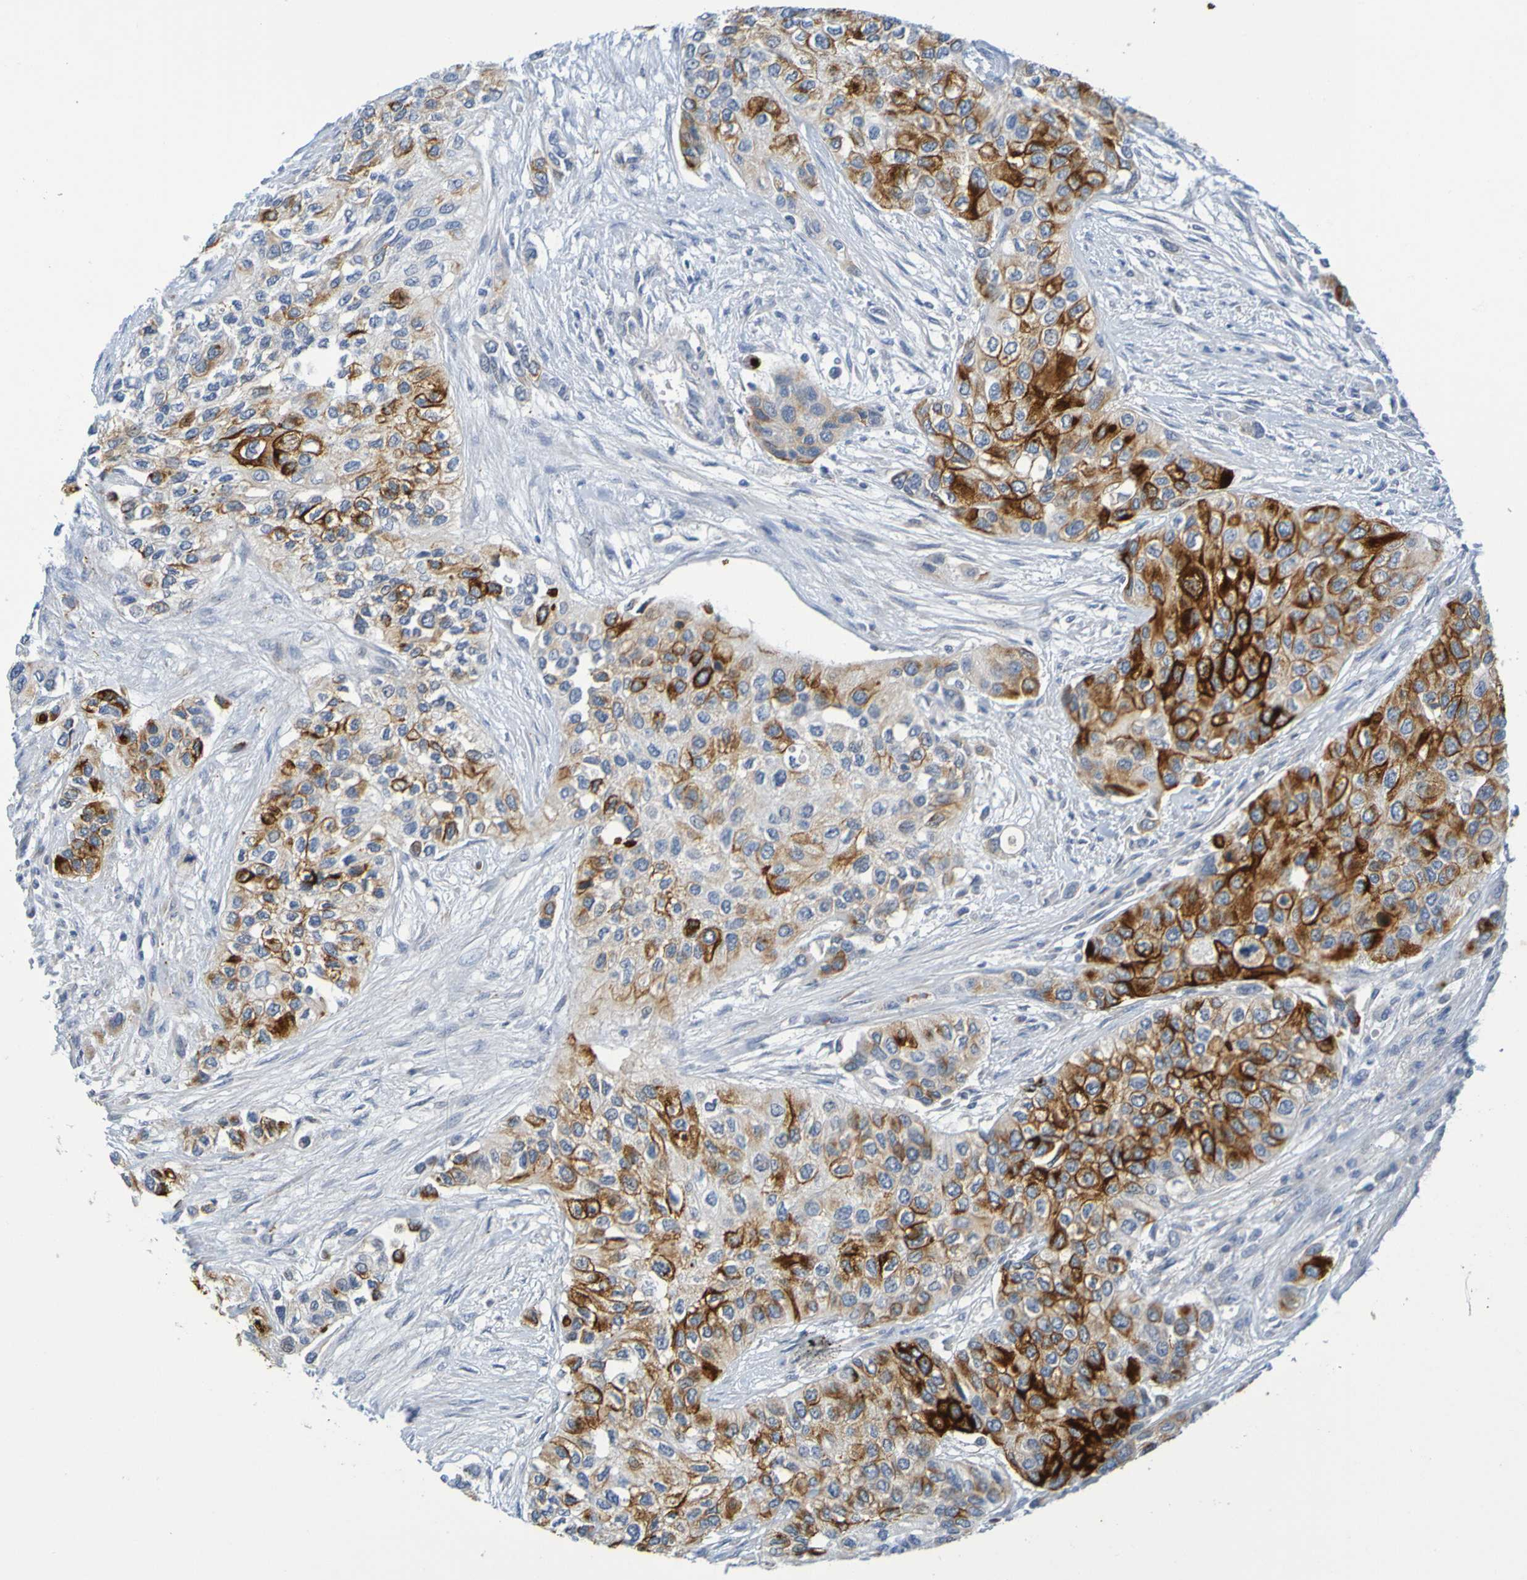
{"staining": {"intensity": "strong", "quantity": "25%-75%", "location": "cytoplasmic/membranous"}, "tissue": "urothelial cancer", "cell_type": "Tumor cells", "image_type": "cancer", "snomed": [{"axis": "morphology", "description": "Urothelial carcinoma, High grade"}, {"axis": "topography", "description": "Urinary bladder"}], "caption": "The photomicrograph shows a brown stain indicating the presence of a protein in the cytoplasmic/membranous of tumor cells in urothelial cancer.", "gene": "IL10", "patient": {"sex": "female", "age": 56}}